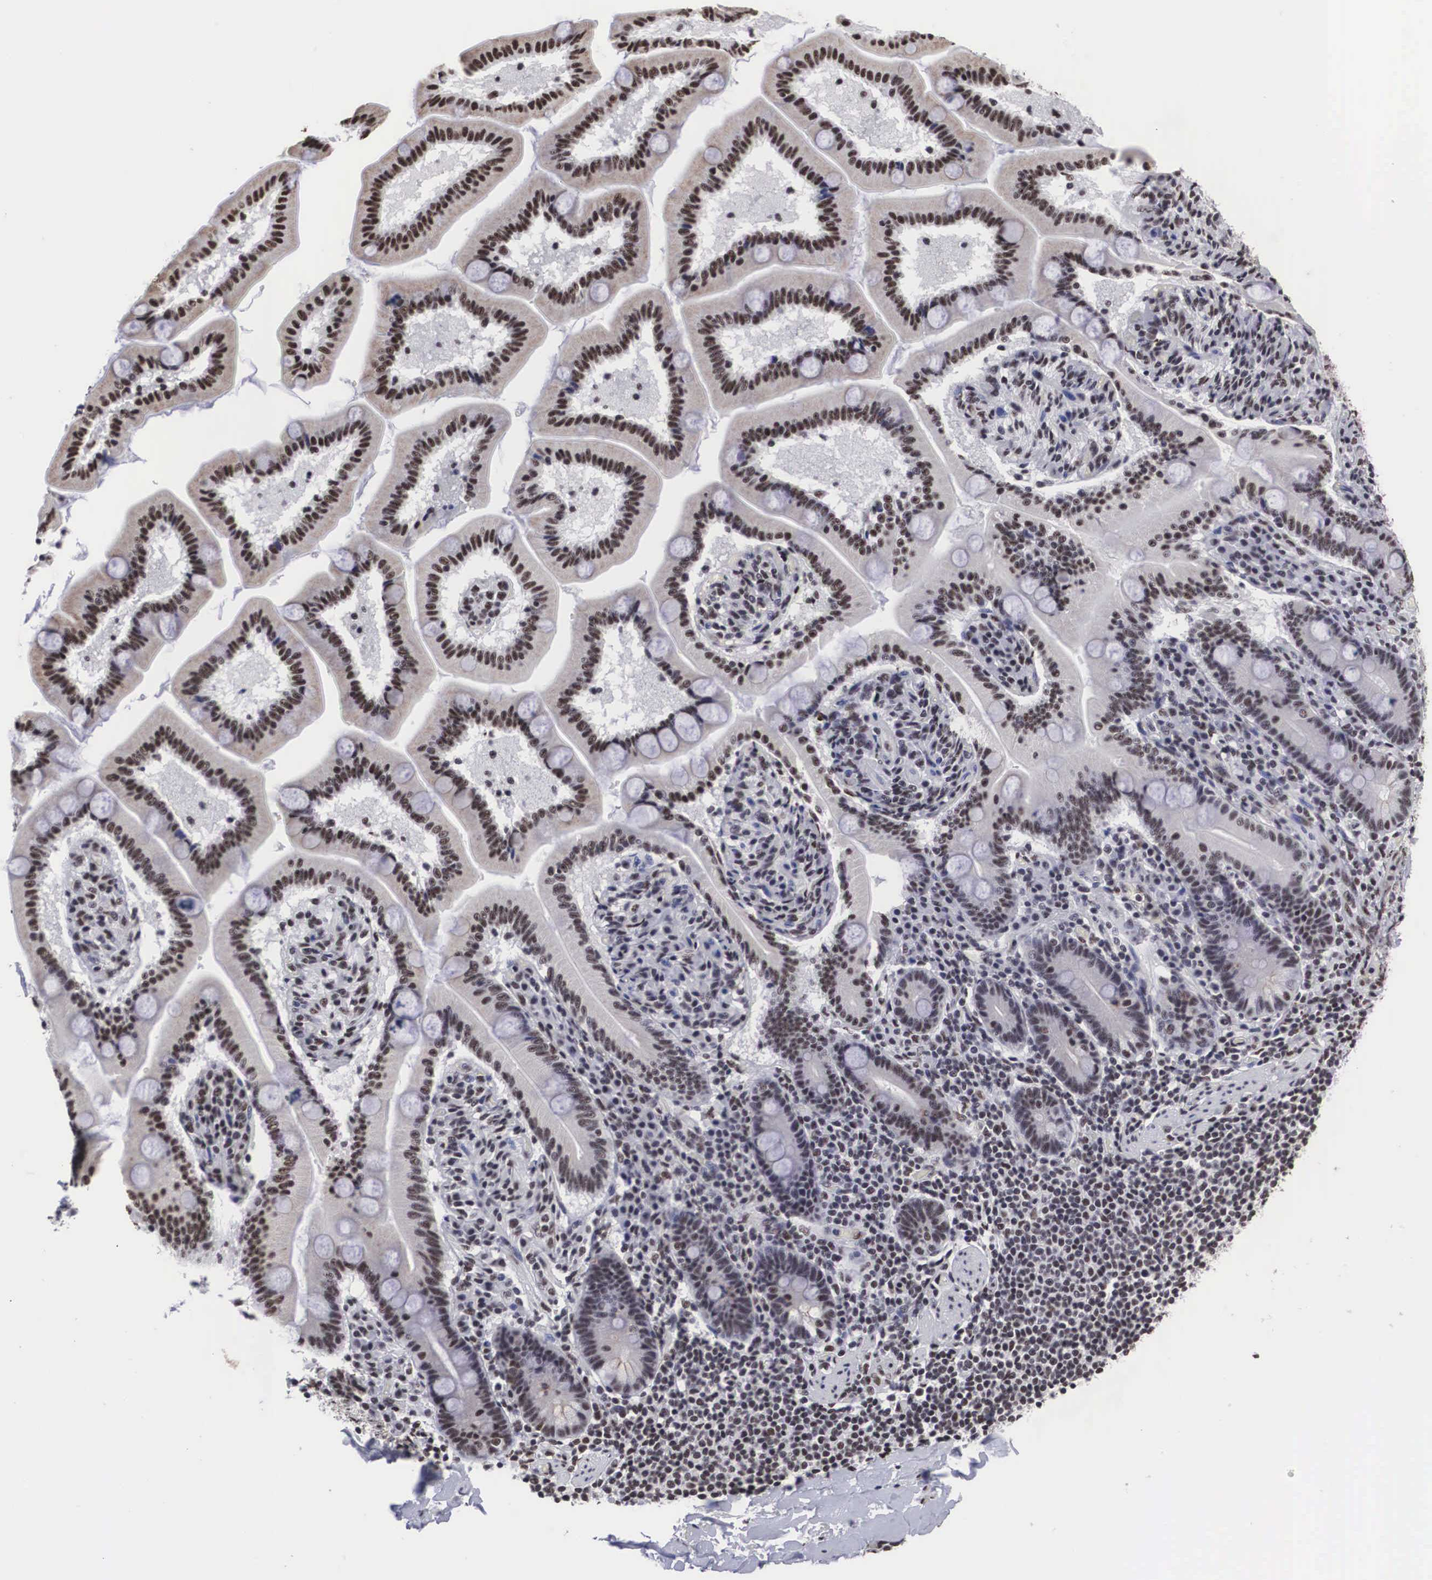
{"staining": {"intensity": "moderate", "quantity": ">75%", "location": "nuclear"}, "tissue": "adipose tissue", "cell_type": "Adipocytes", "image_type": "normal", "snomed": [{"axis": "morphology", "description": "Normal tissue, NOS"}, {"axis": "topography", "description": "Duodenum"}], "caption": "Adipocytes display medium levels of moderate nuclear expression in about >75% of cells in normal human adipose tissue. The staining was performed using DAB to visualize the protein expression in brown, while the nuclei were stained in blue with hematoxylin (Magnification: 20x).", "gene": "ACIN1", "patient": {"sex": "male", "age": 63}}